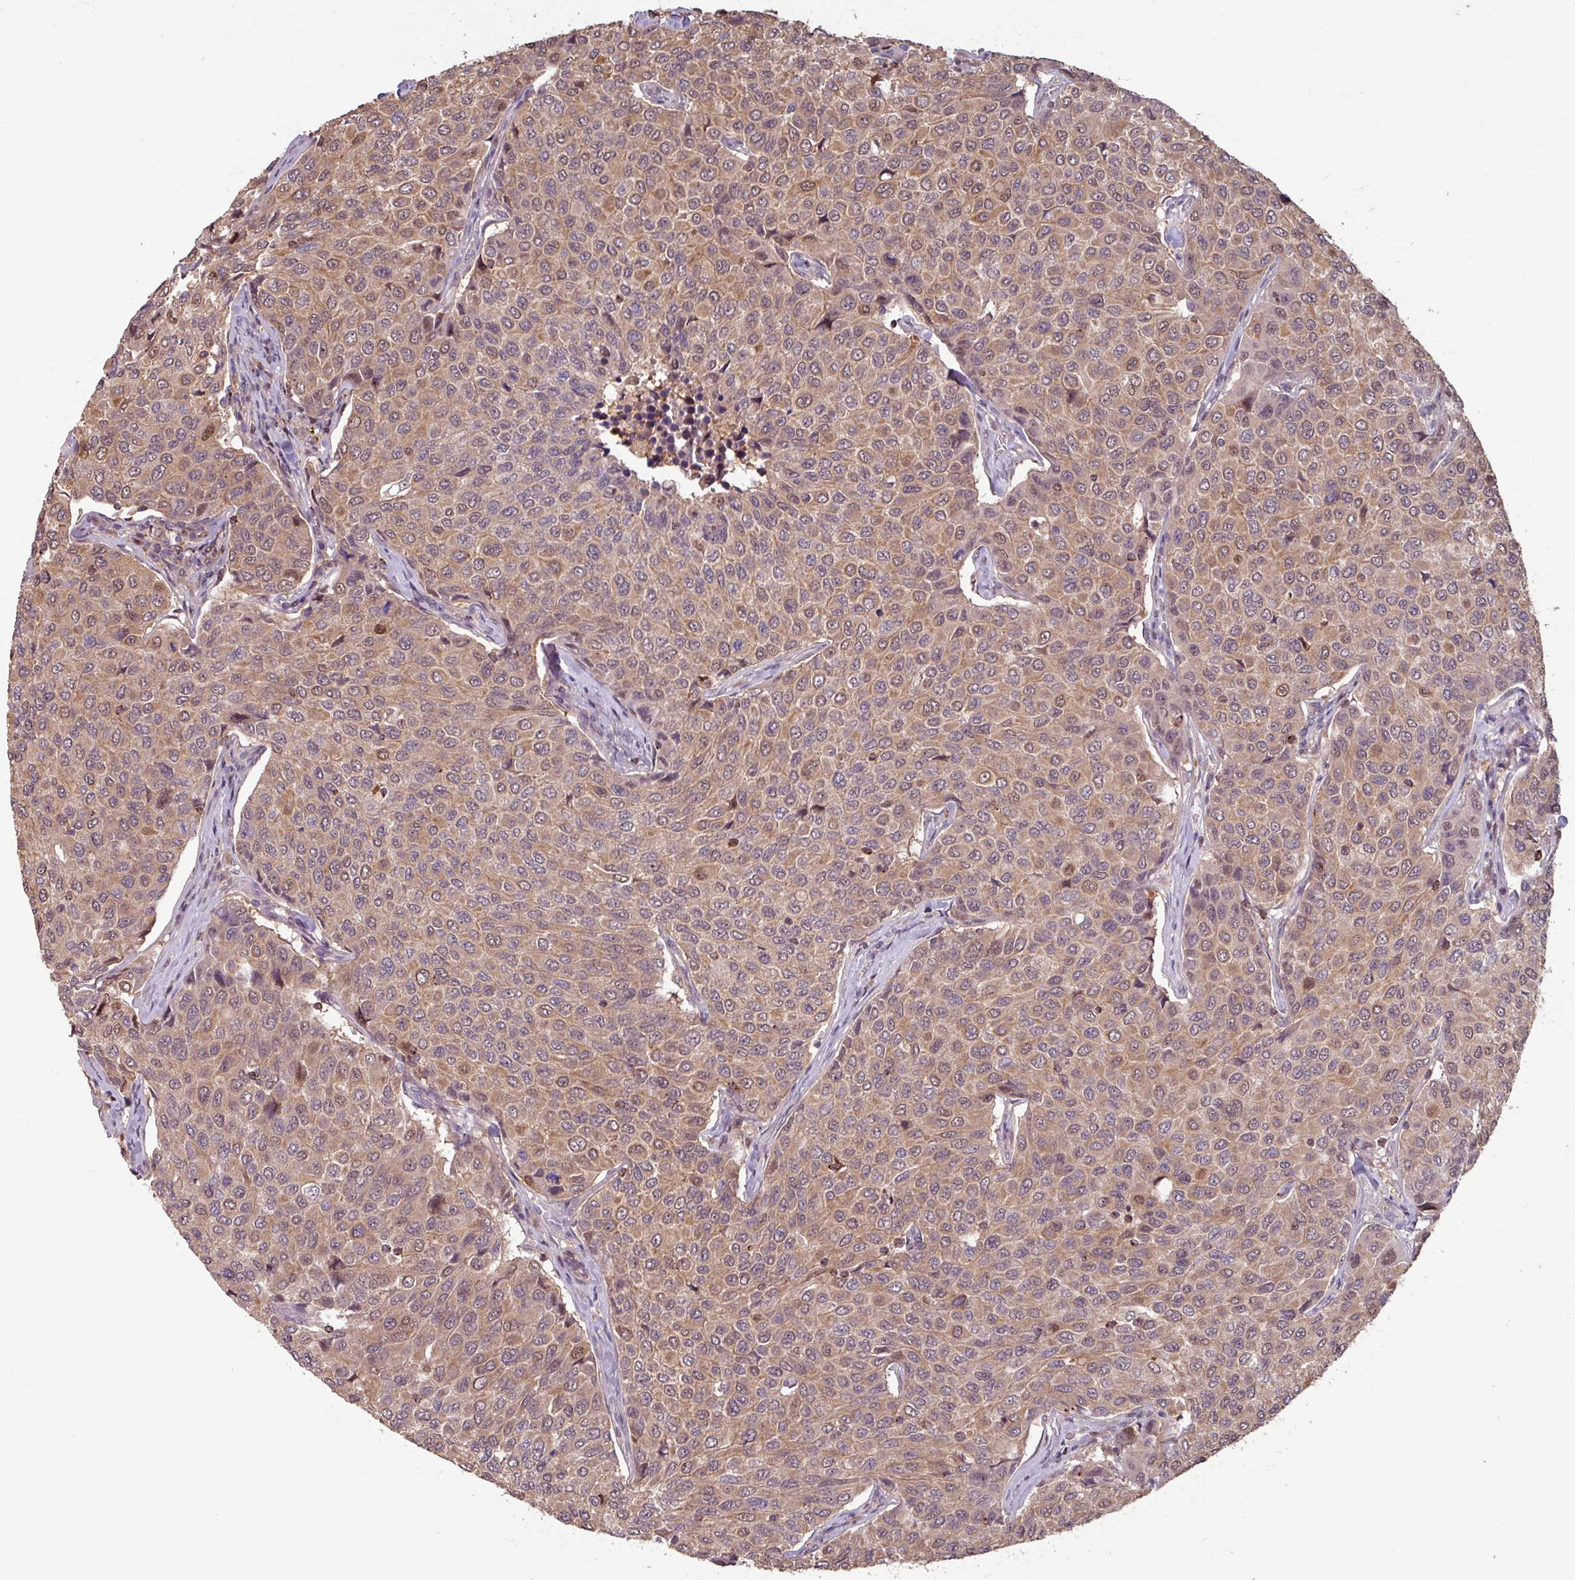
{"staining": {"intensity": "moderate", "quantity": ">75%", "location": "cytoplasmic/membranous,nuclear"}, "tissue": "breast cancer", "cell_type": "Tumor cells", "image_type": "cancer", "snomed": [{"axis": "morphology", "description": "Duct carcinoma"}, {"axis": "topography", "description": "Breast"}], "caption": "Tumor cells reveal moderate cytoplasmic/membranous and nuclear positivity in approximately >75% of cells in breast intraductal carcinoma.", "gene": "OR6B1", "patient": {"sex": "female", "age": 55}}